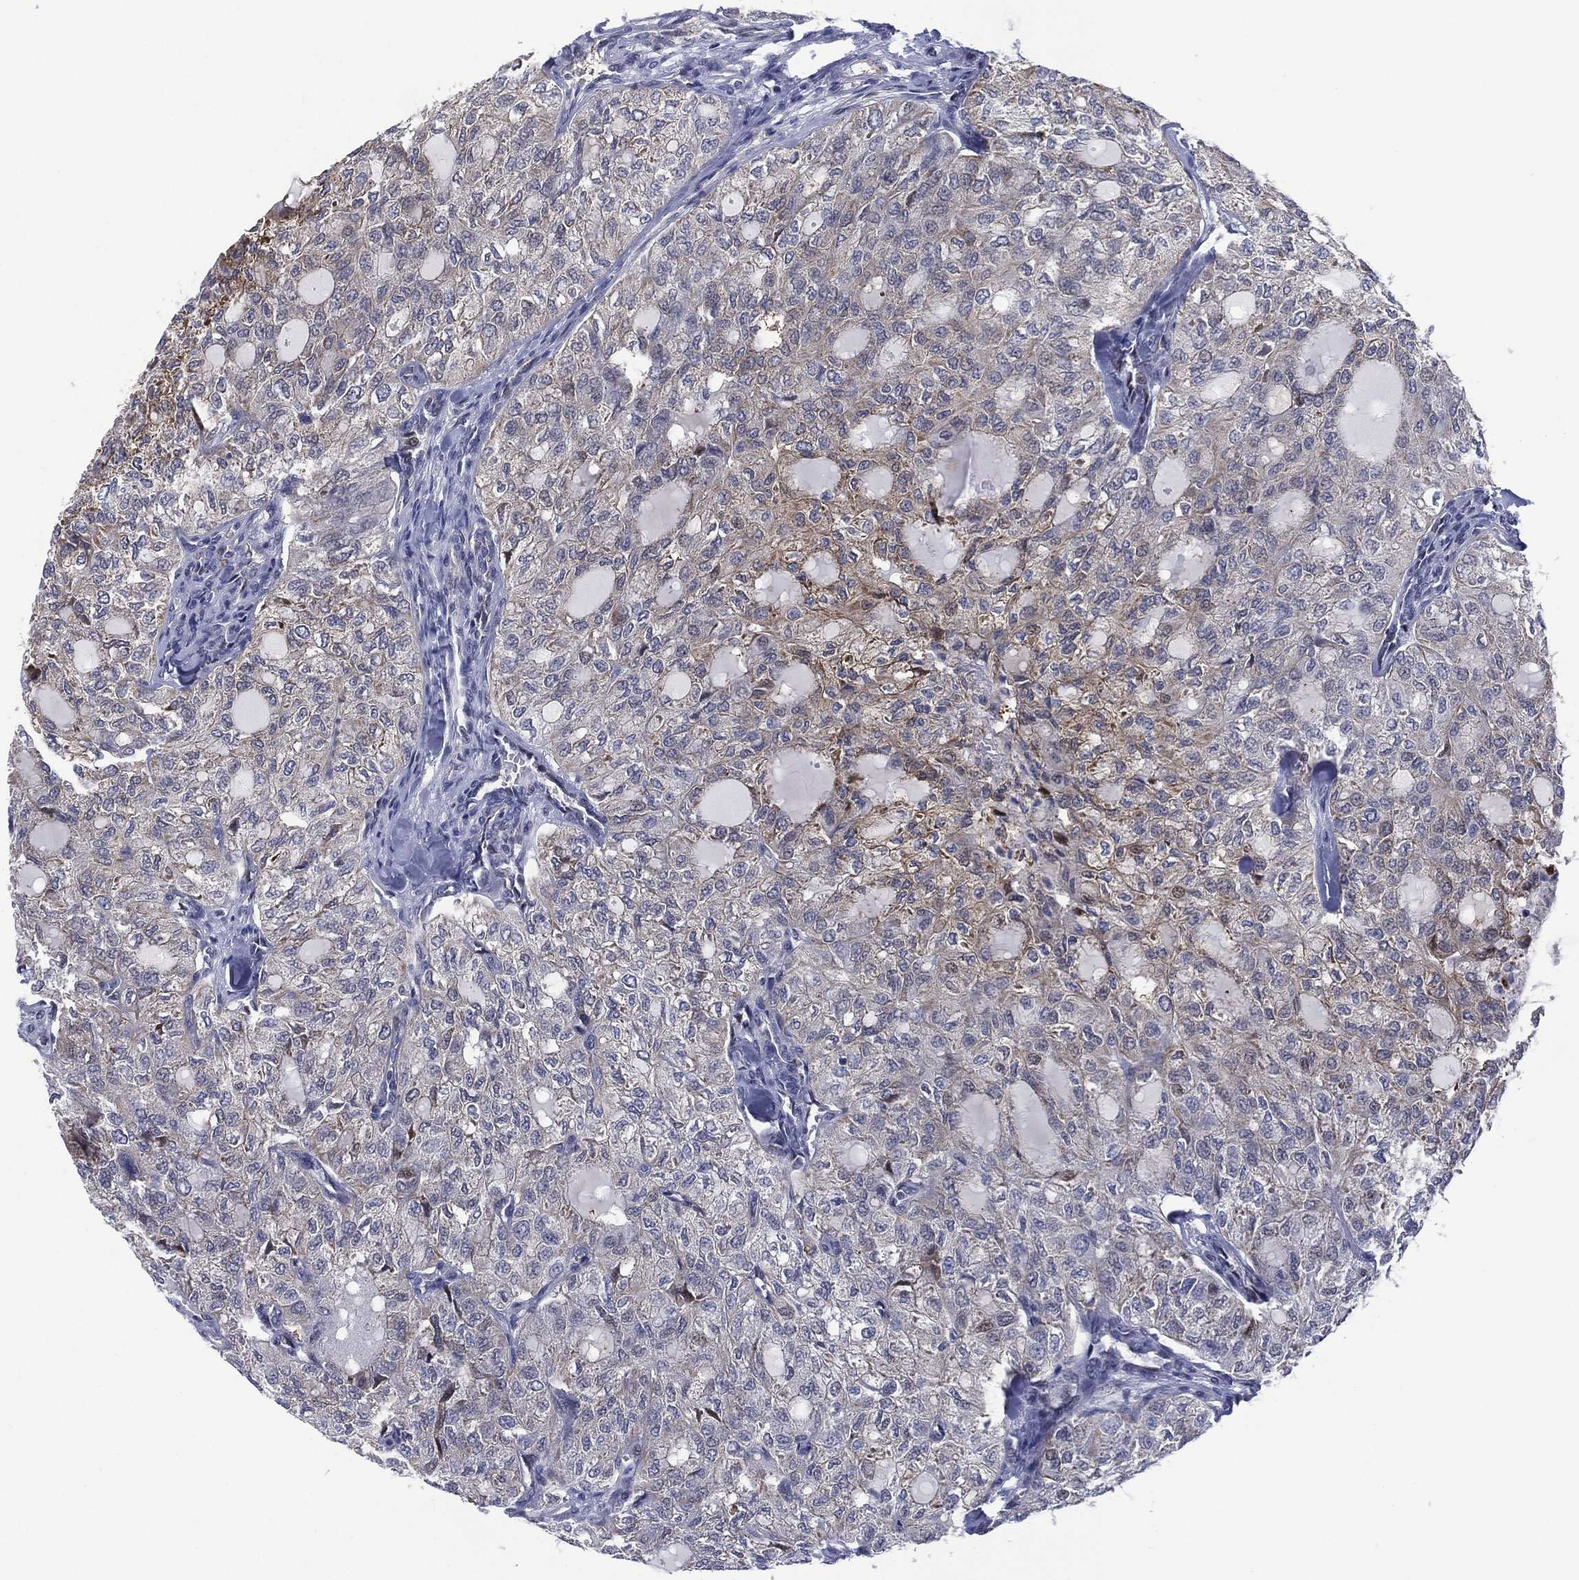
{"staining": {"intensity": "weak", "quantity": "<25%", "location": "cytoplasmic/membranous"}, "tissue": "thyroid cancer", "cell_type": "Tumor cells", "image_type": "cancer", "snomed": [{"axis": "morphology", "description": "Follicular adenoma carcinoma, NOS"}, {"axis": "topography", "description": "Thyroid gland"}], "caption": "The photomicrograph shows no significant expression in tumor cells of thyroid cancer (follicular adenoma carcinoma).", "gene": "SLC4A4", "patient": {"sex": "male", "age": 75}}